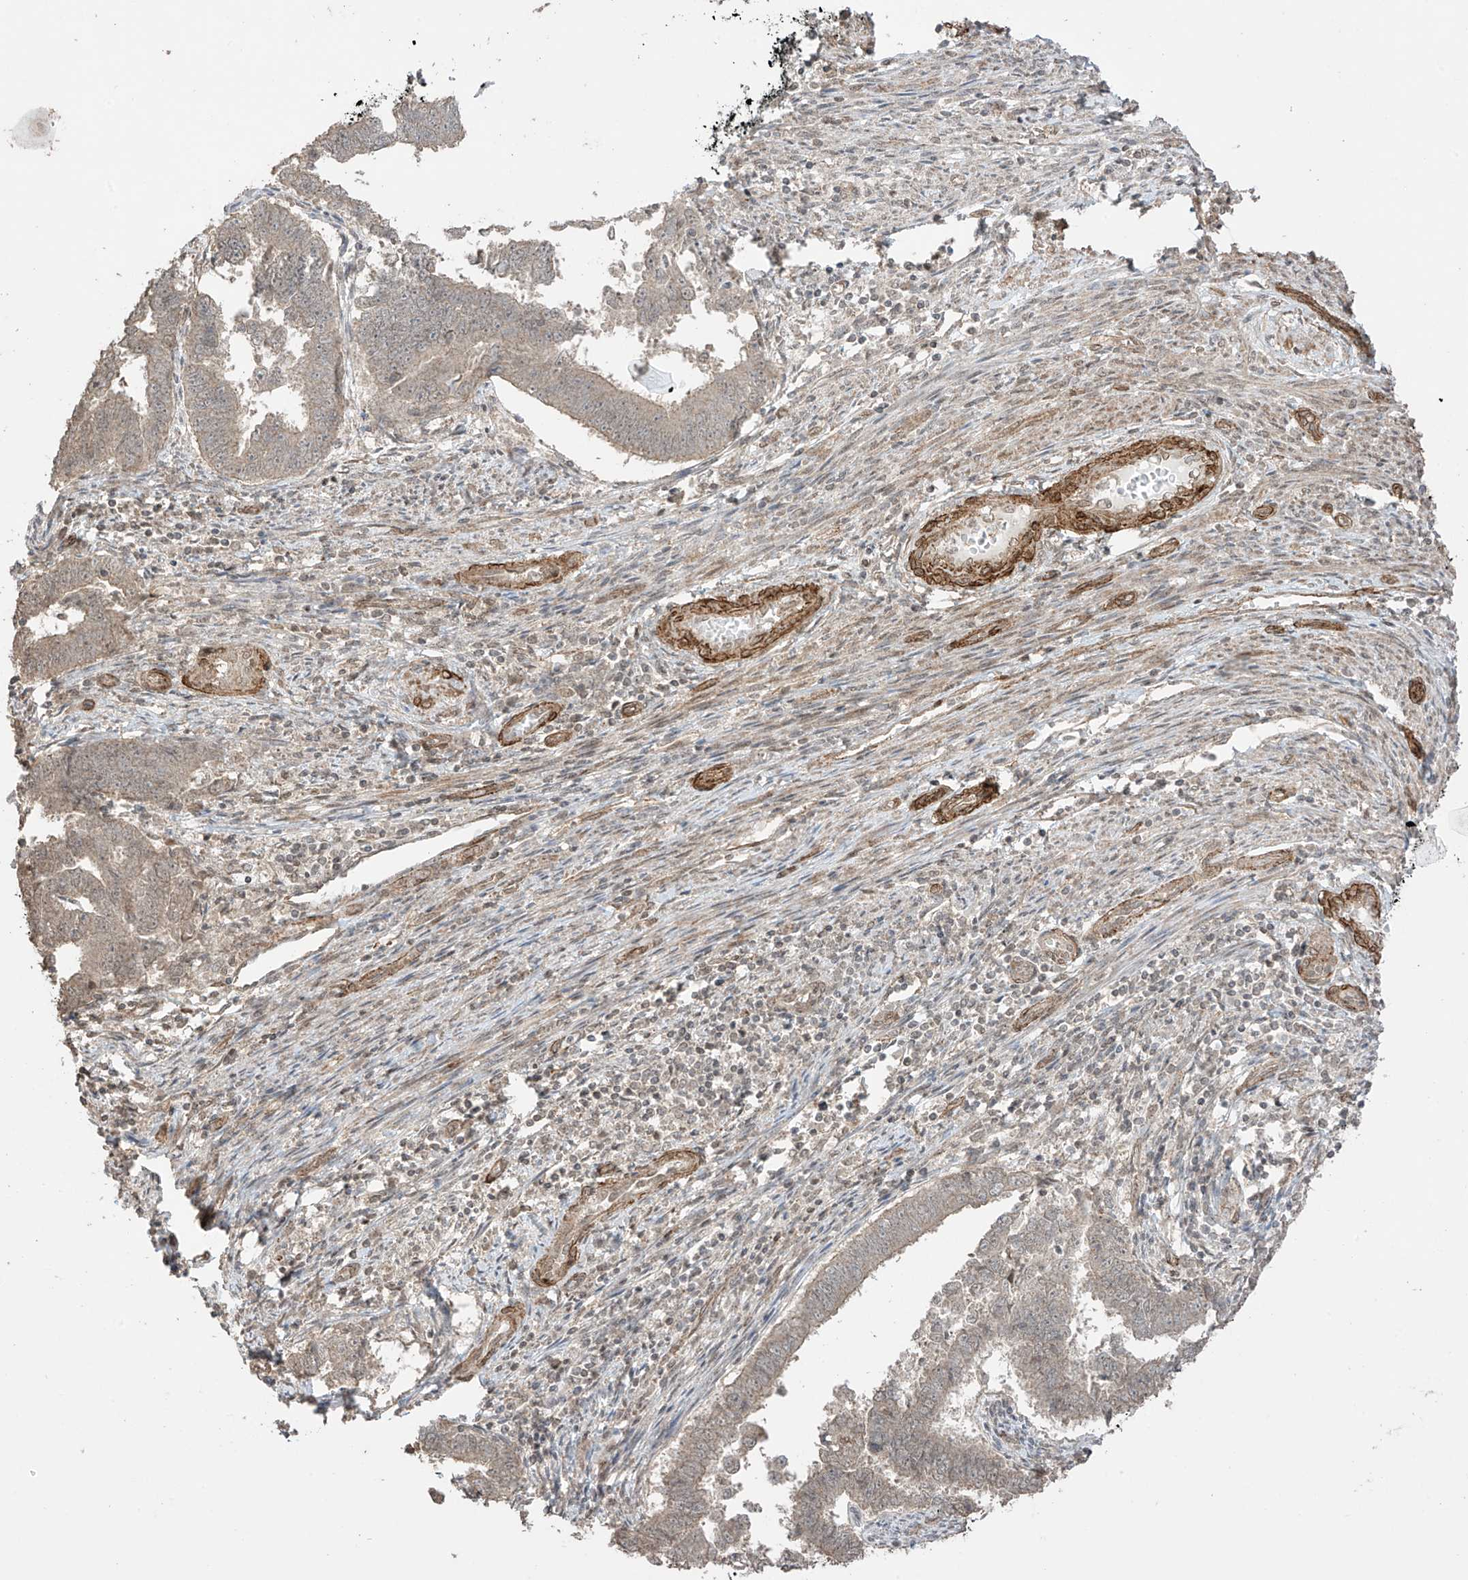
{"staining": {"intensity": "weak", "quantity": "25%-75%", "location": "cytoplasmic/membranous"}, "tissue": "endometrial cancer", "cell_type": "Tumor cells", "image_type": "cancer", "snomed": [{"axis": "morphology", "description": "Adenocarcinoma, NOS"}, {"axis": "topography", "description": "Endometrium"}], "caption": "High-power microscopy captured an immunohistochemistry histopathology image of endometrial cancer, revealing weak cytoplasmic/membranous expression in about 25%-75% of tumor cells.", "gene": "TTLL5", "patient": {"sex": "female", "age": 75}}